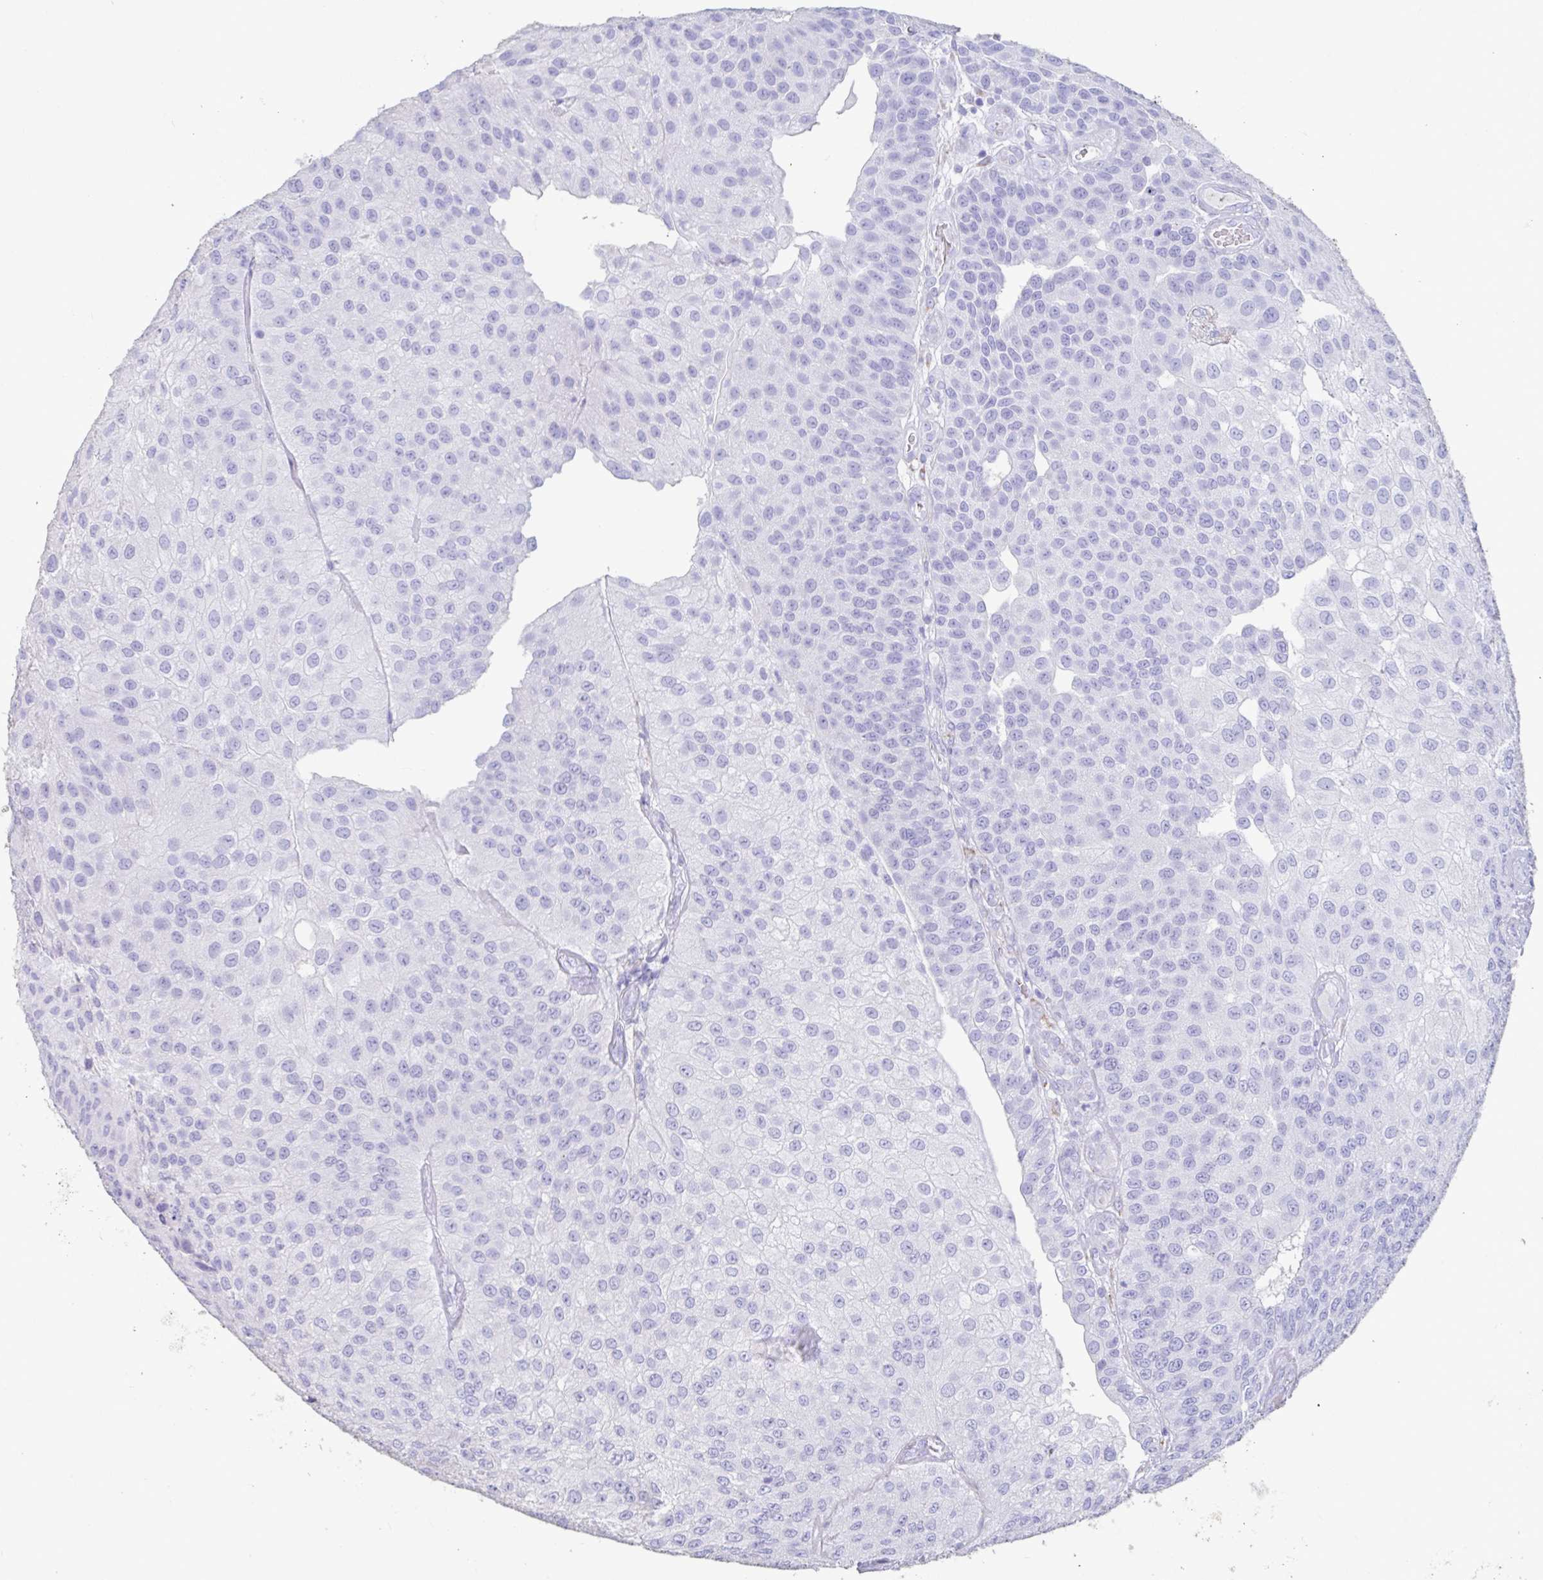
{"staining": {"intensity": "negative", "quantity": "none", "location": "none"}, "tissue": "urothelial cancer", "cell_type": "Tumor cells", "image_type": "cancer", "snomed": [{"axis": "morphology", "description": "Urothelial carcinoma, NOS"}, {"axis": "topography", "description": "Urinary bladder"}], "caption": "There is no significant staining in tumor cells of urothelial cancer.", "gene": "TNNC1", "patient": {"sex": "male", "age": 87}}